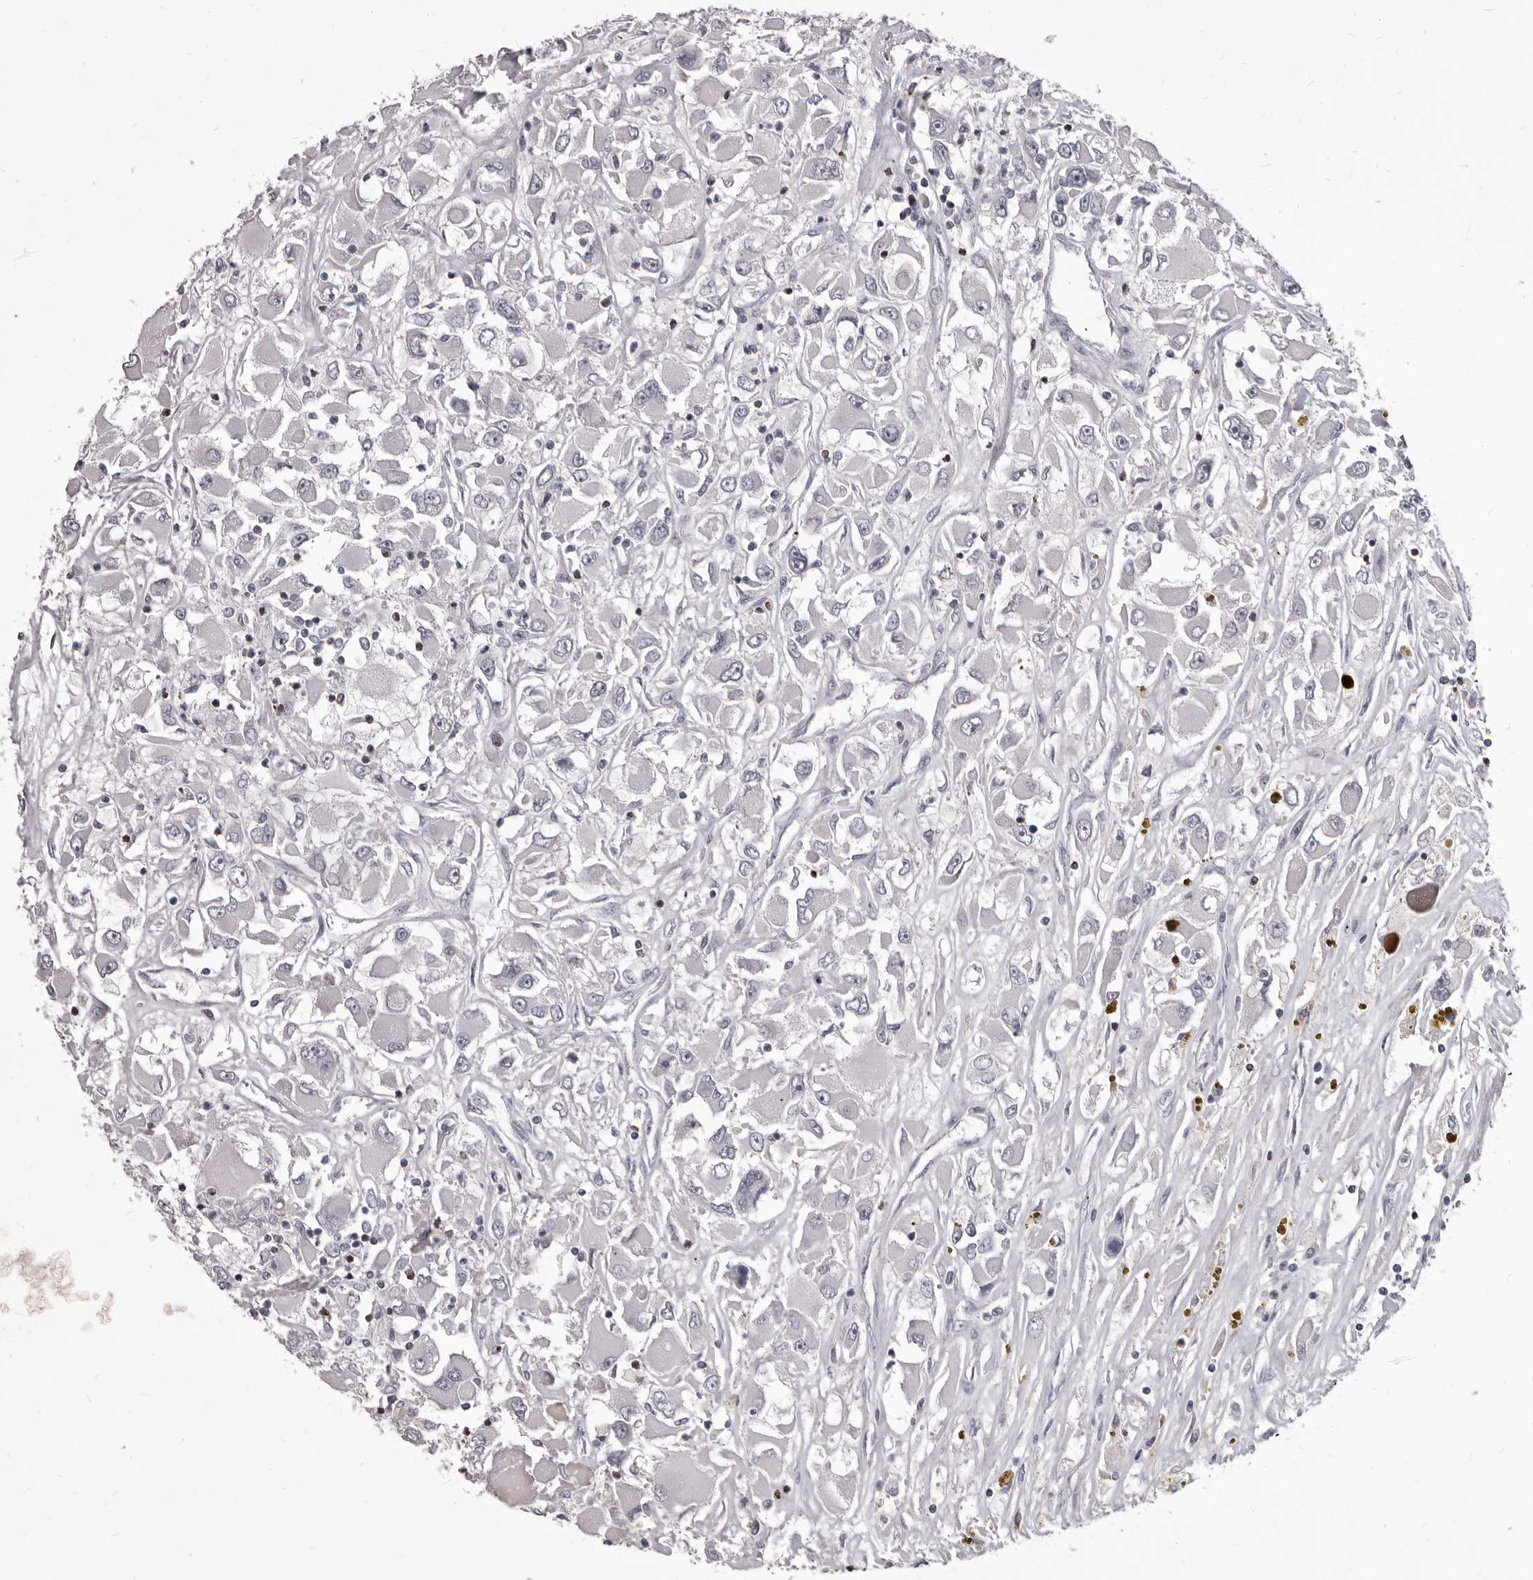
{"staining": {"intensity": "negative", "quantity": "none", "location": "none"}, "tissue": "renal cancer", "cell_type": "Tumor cells", "image_type": "cancer", "snomed": [{"axis": "morphology", "description": "Adenocarcinoma, NOS"}, {"axis": "topography", "description": "Kidney"}], "caption": "The histopathology image exhibits no staining of tumor cells in renal adenocarcinoma.", "gene": "GZMH", "patient": {"sex": "female", "age": 52}}